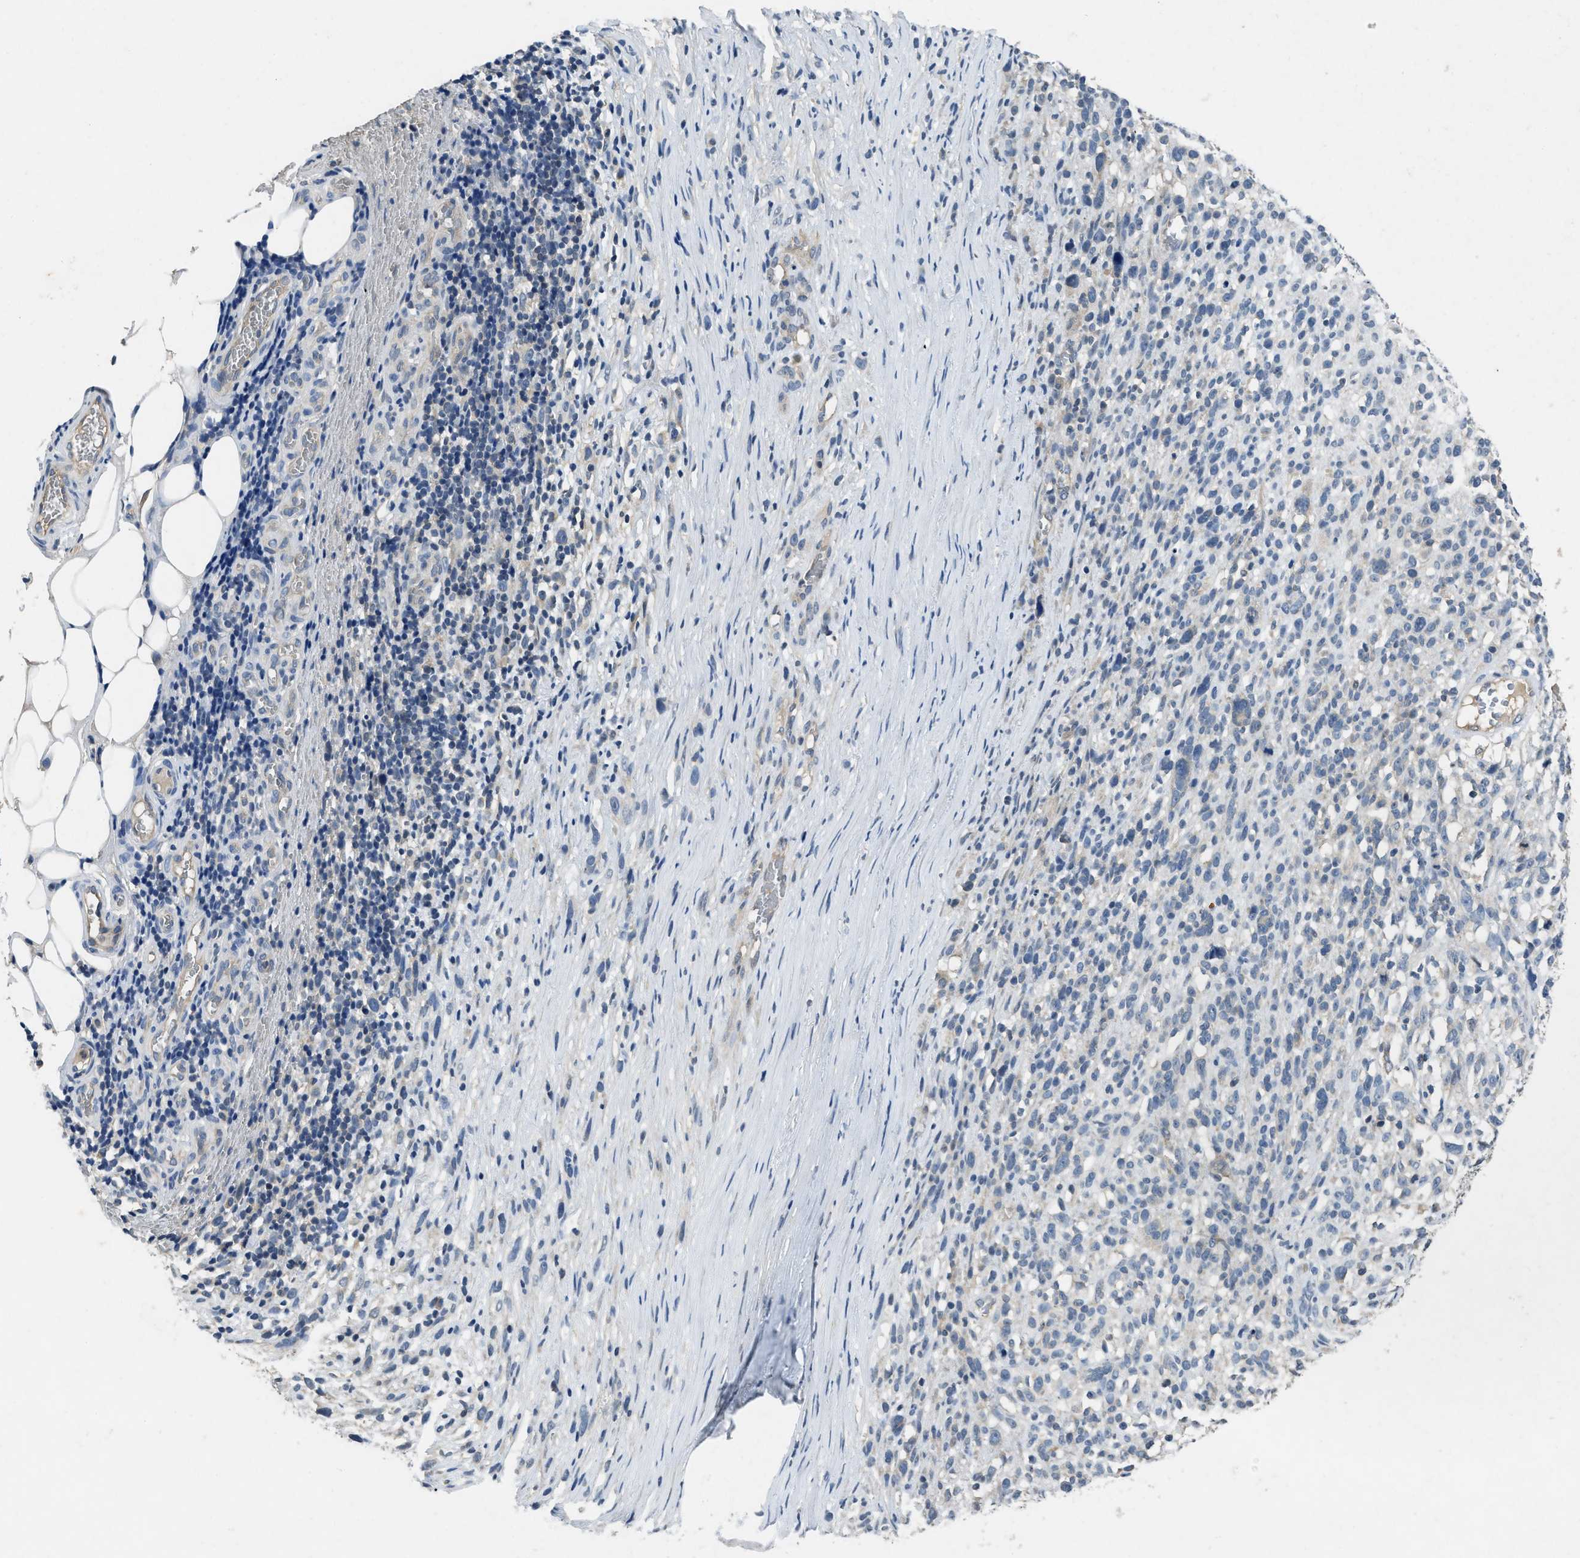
{"staining": {"intensity": "negative", "quantity": "none", "location": "none"}, "tissue": "melanoma", "cell_type": "Tumor cells", "image_type": "cancer", "snomed": [{"axis": "morphology", "description": "Malignant melanoma, NOS"}, {"axis": "topography", "description": "Skin"}], "caption": "An immunohistochemistry photomicrograph of melanoma is shown. There is no staining in tumor cells of melanoma.", "gene": "PPP3CA", "patient": {"sex": "female", "age": 55}}